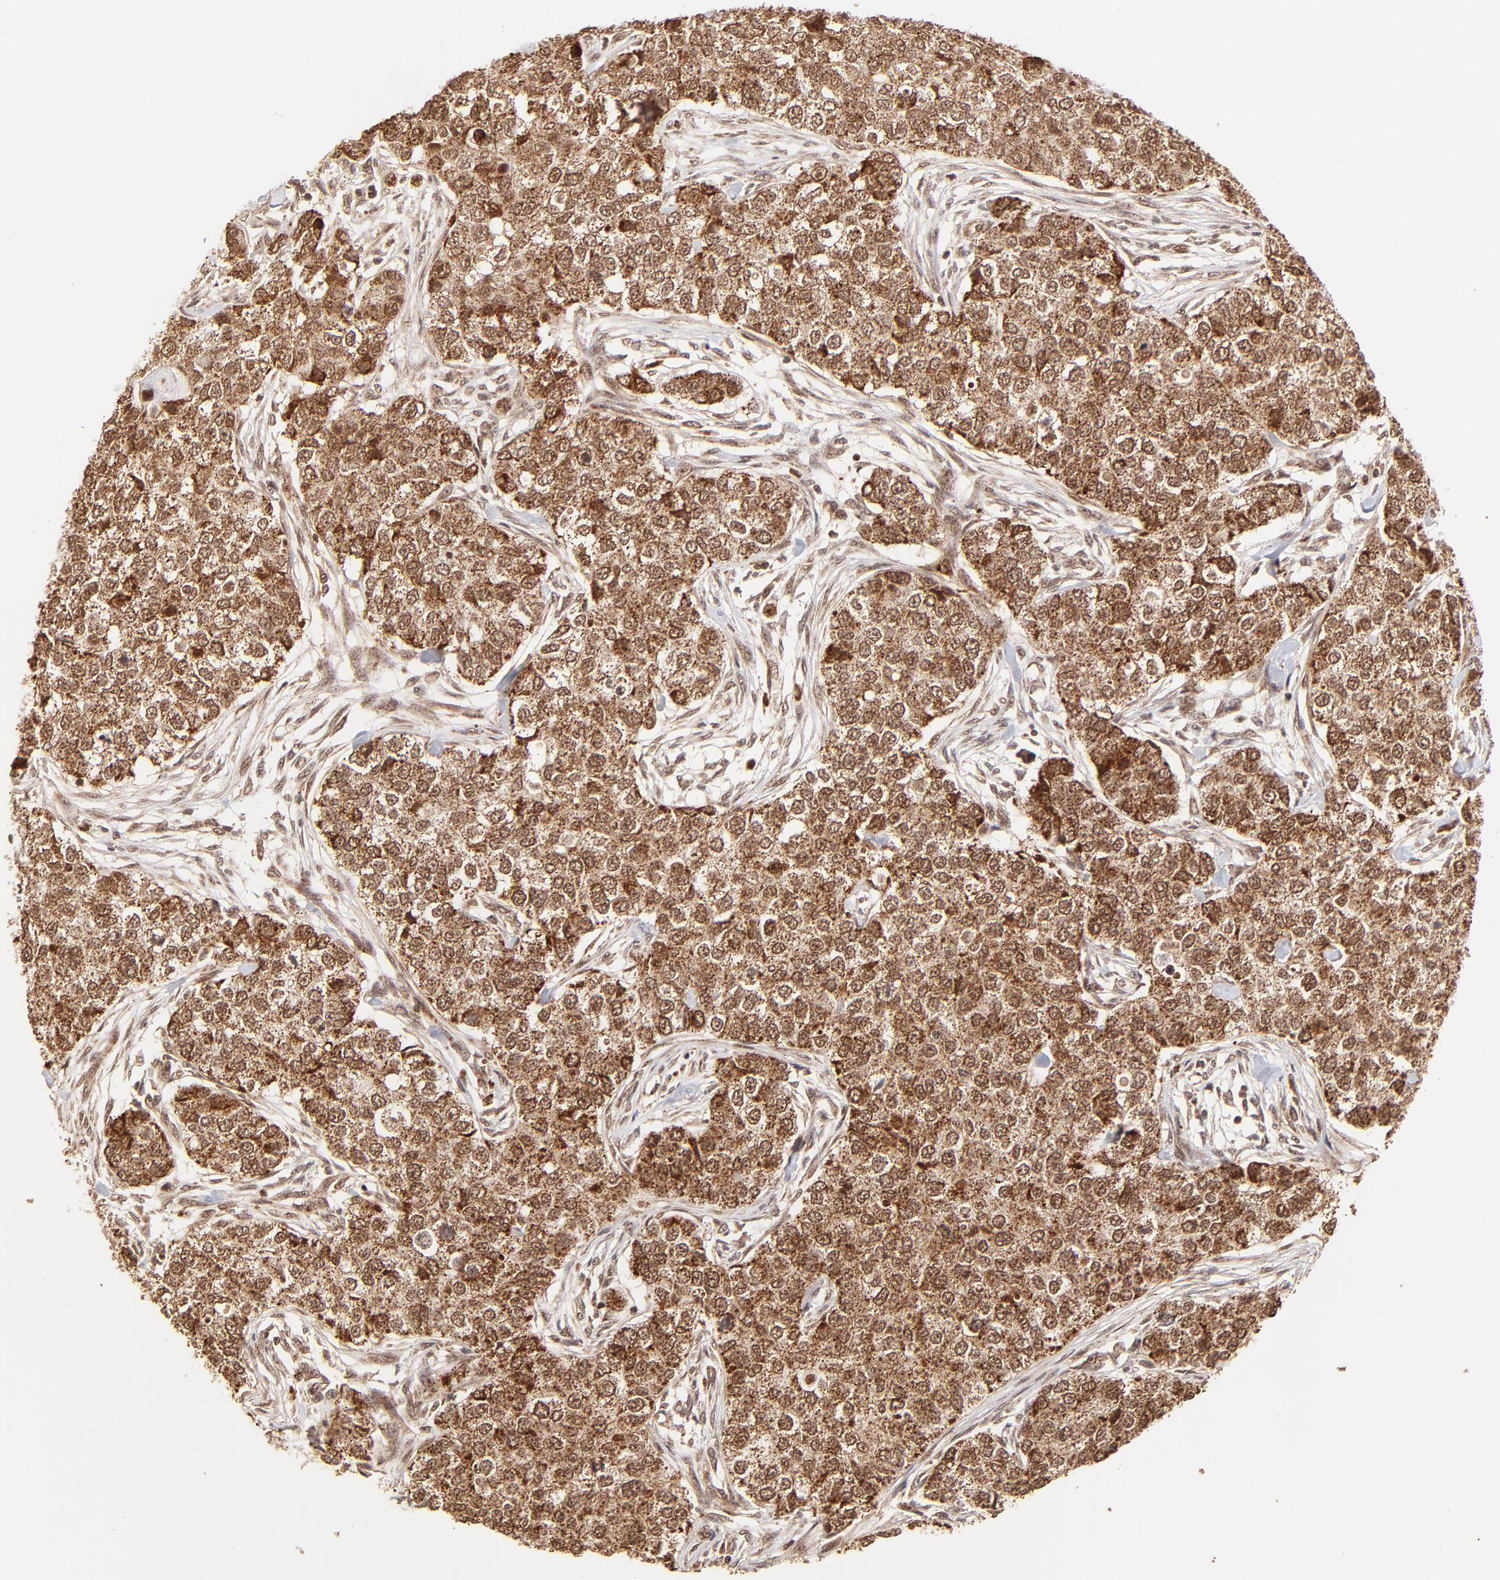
{"staining": {"intensity": "strong", "quantity": ">75%", "location": "cytoplasmic/membranous"}, "tissue": "breast cancer", "cell_type": "Tumor cells", "image_type": "cancer", "snomed": [{"axis": "morphology", "description": "Normal tissue, NOS"}, {"axis": "morphology", "description": "Duct carcinoma"}, {"axis": "topography", "description": "Breast"}], "caption": "Protein staining displays strong cytoplasmic/membranous positivity in about >75% of tumor cells in breast intraductal carcinoma.", "gene": "MED15", "patient": {"sex": "female", "age": 49}}